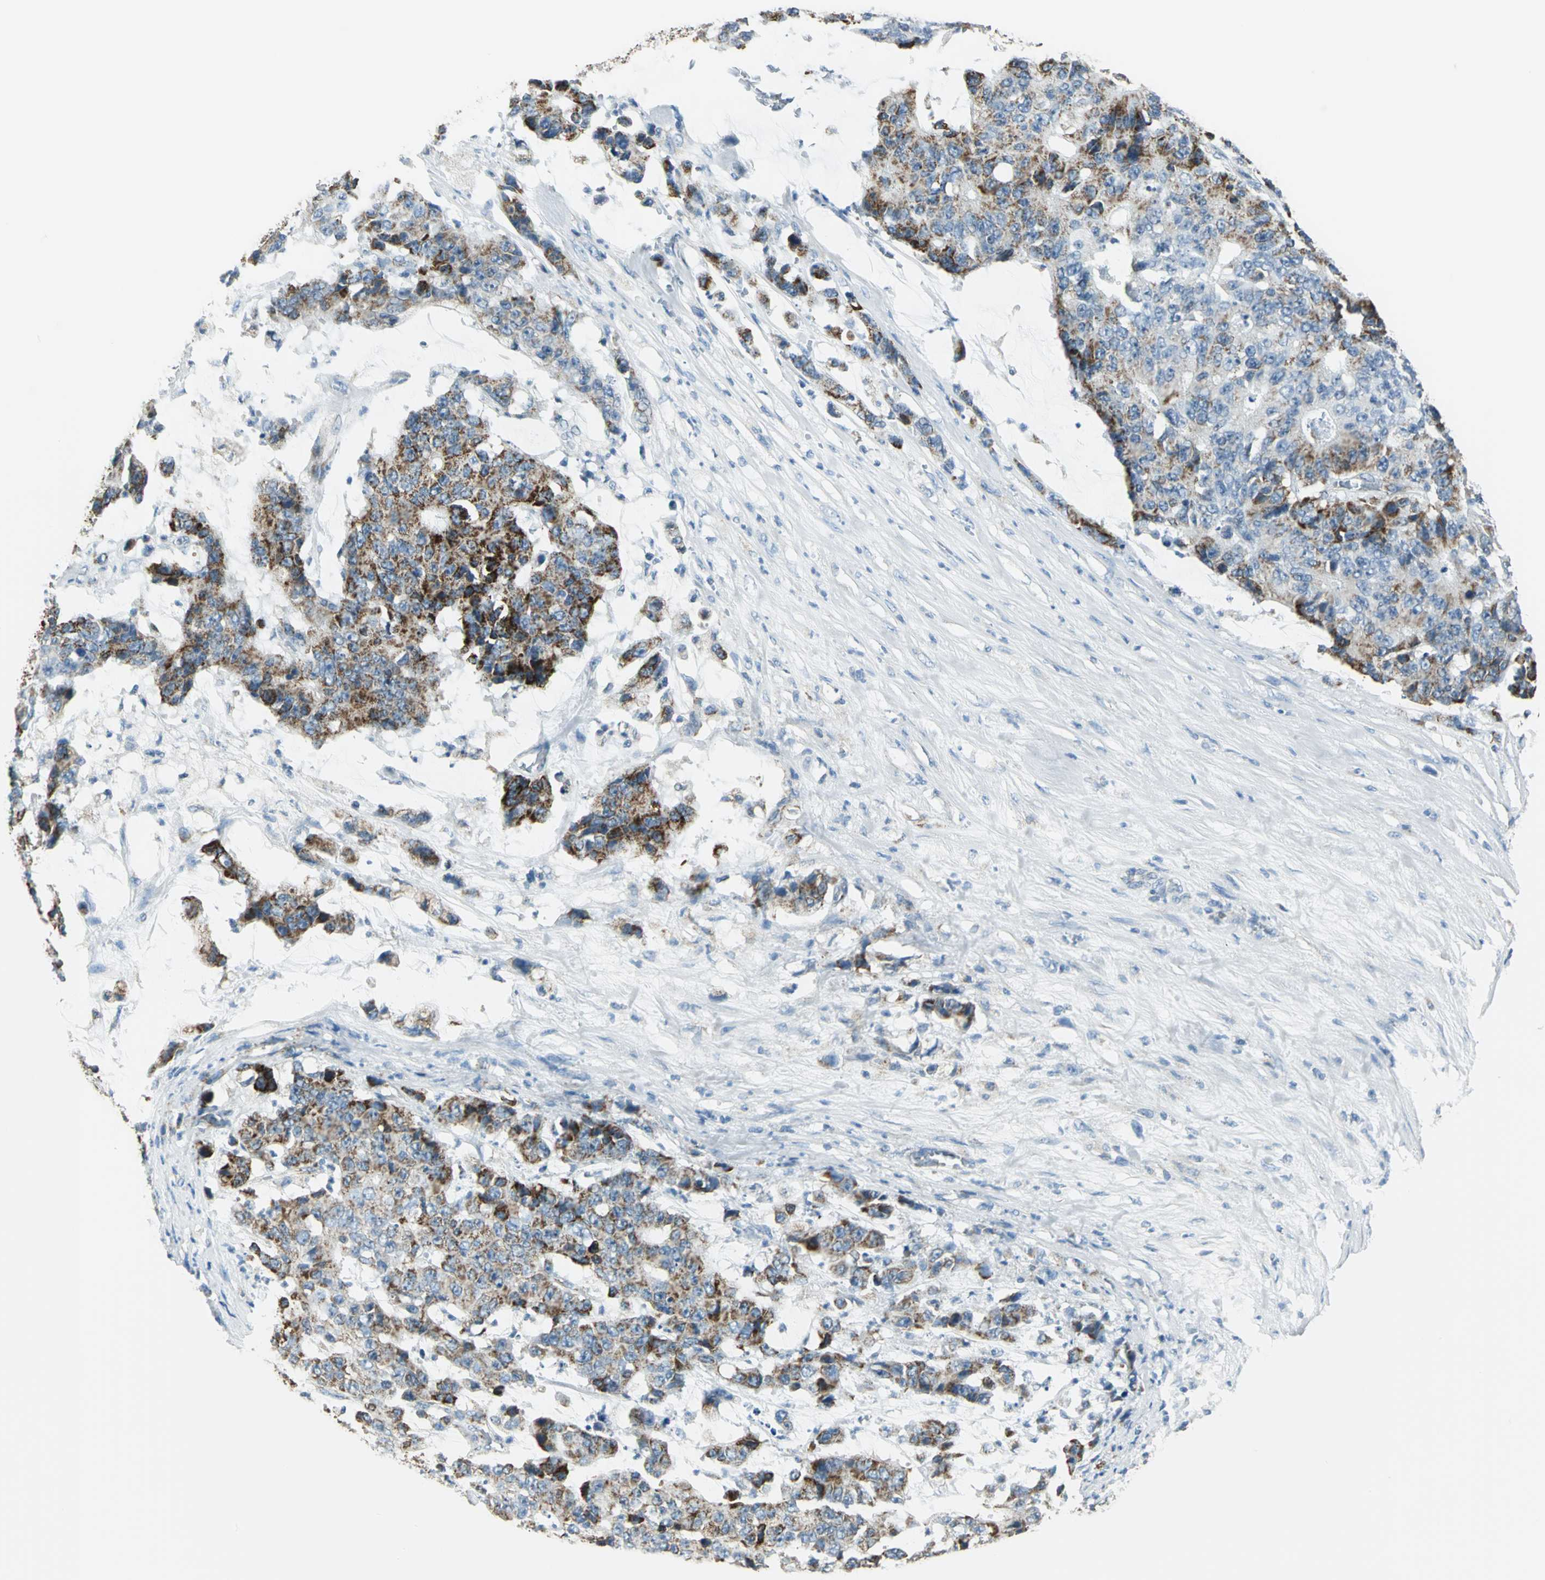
{"staining": {"intensity": "strong", "quantity": "25%-75%", "location": "cytoplasmic/membranous"}, "tissue": "colorectal cancer", "cell_type": "Tumor cells", "image_type": "cancer", "snomed": [{"axis": "morphology", "description": "Adenocarcinoma, NOS"}, {"axis": "topography", "description": "Colon"}], "caption": "Colorectal adenocarcinoma stained for a protein (brown) demonstrates strong cytoplasmic/membranous positive staining in about 25%-75% of tumor cells.", "gene": "ACADM", "patient": {"sex": "female", "age": 86}}